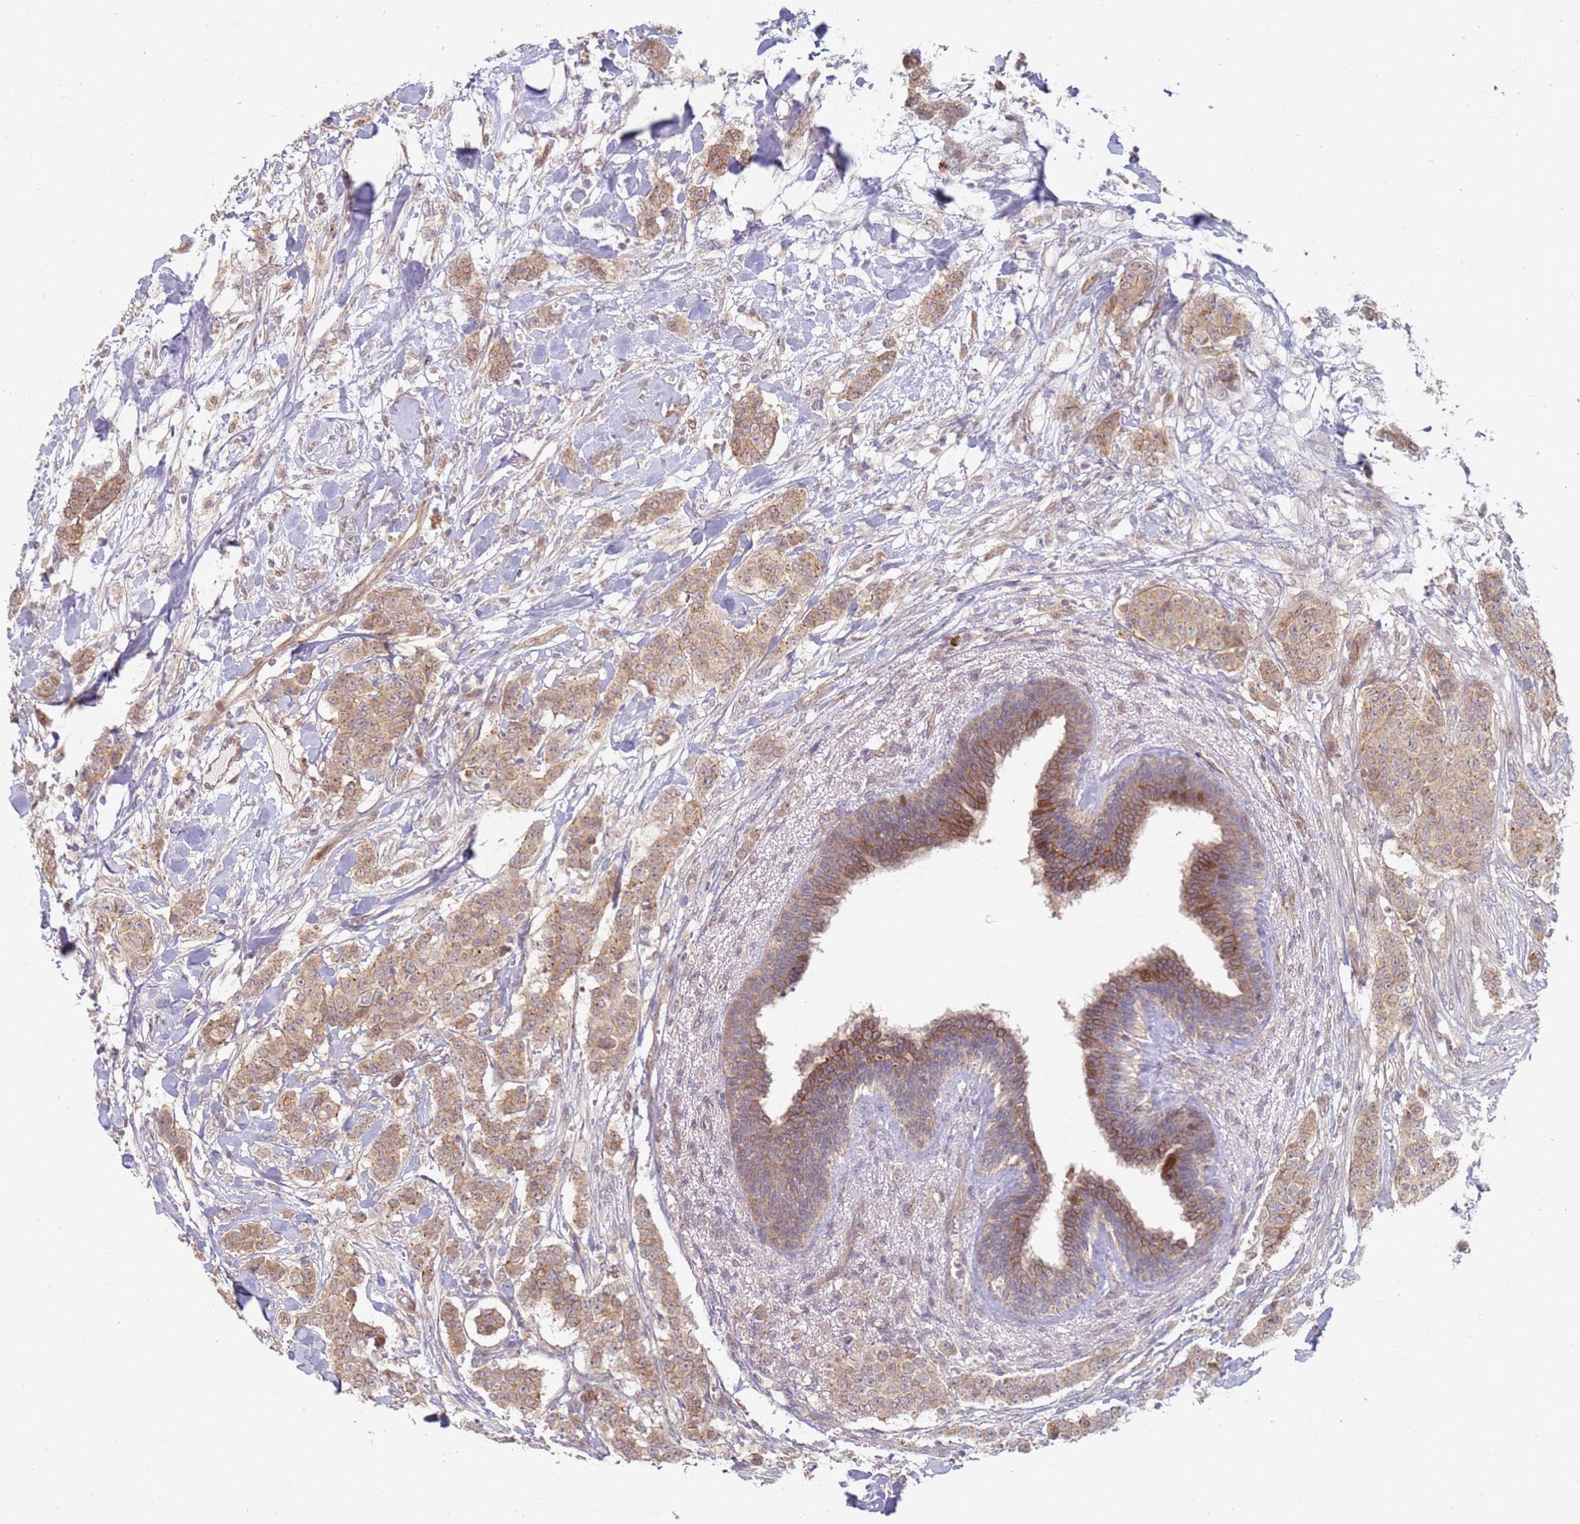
{"staining": {"intensity": "moderate", "quantity": ">75%", "location": "cytoplasmic/membranous"}, "tissue": "breast cancer", "cell_type": "Tumor cells", "image_type": "cancer", "snomed": [{"axis": "morphology", "description": "Duct carcinoma"}, {"axis": "topography", "description": "Breast"}], "caption": "DAB immunohistochemical staining of human breast intraductal carcinoma demonstrates moderate cytoplasmic/membranous protein staining in approximately >75% of tumor cells.", "gene": "MPEG1", "patient": {"sex": "female", "age": 40}}